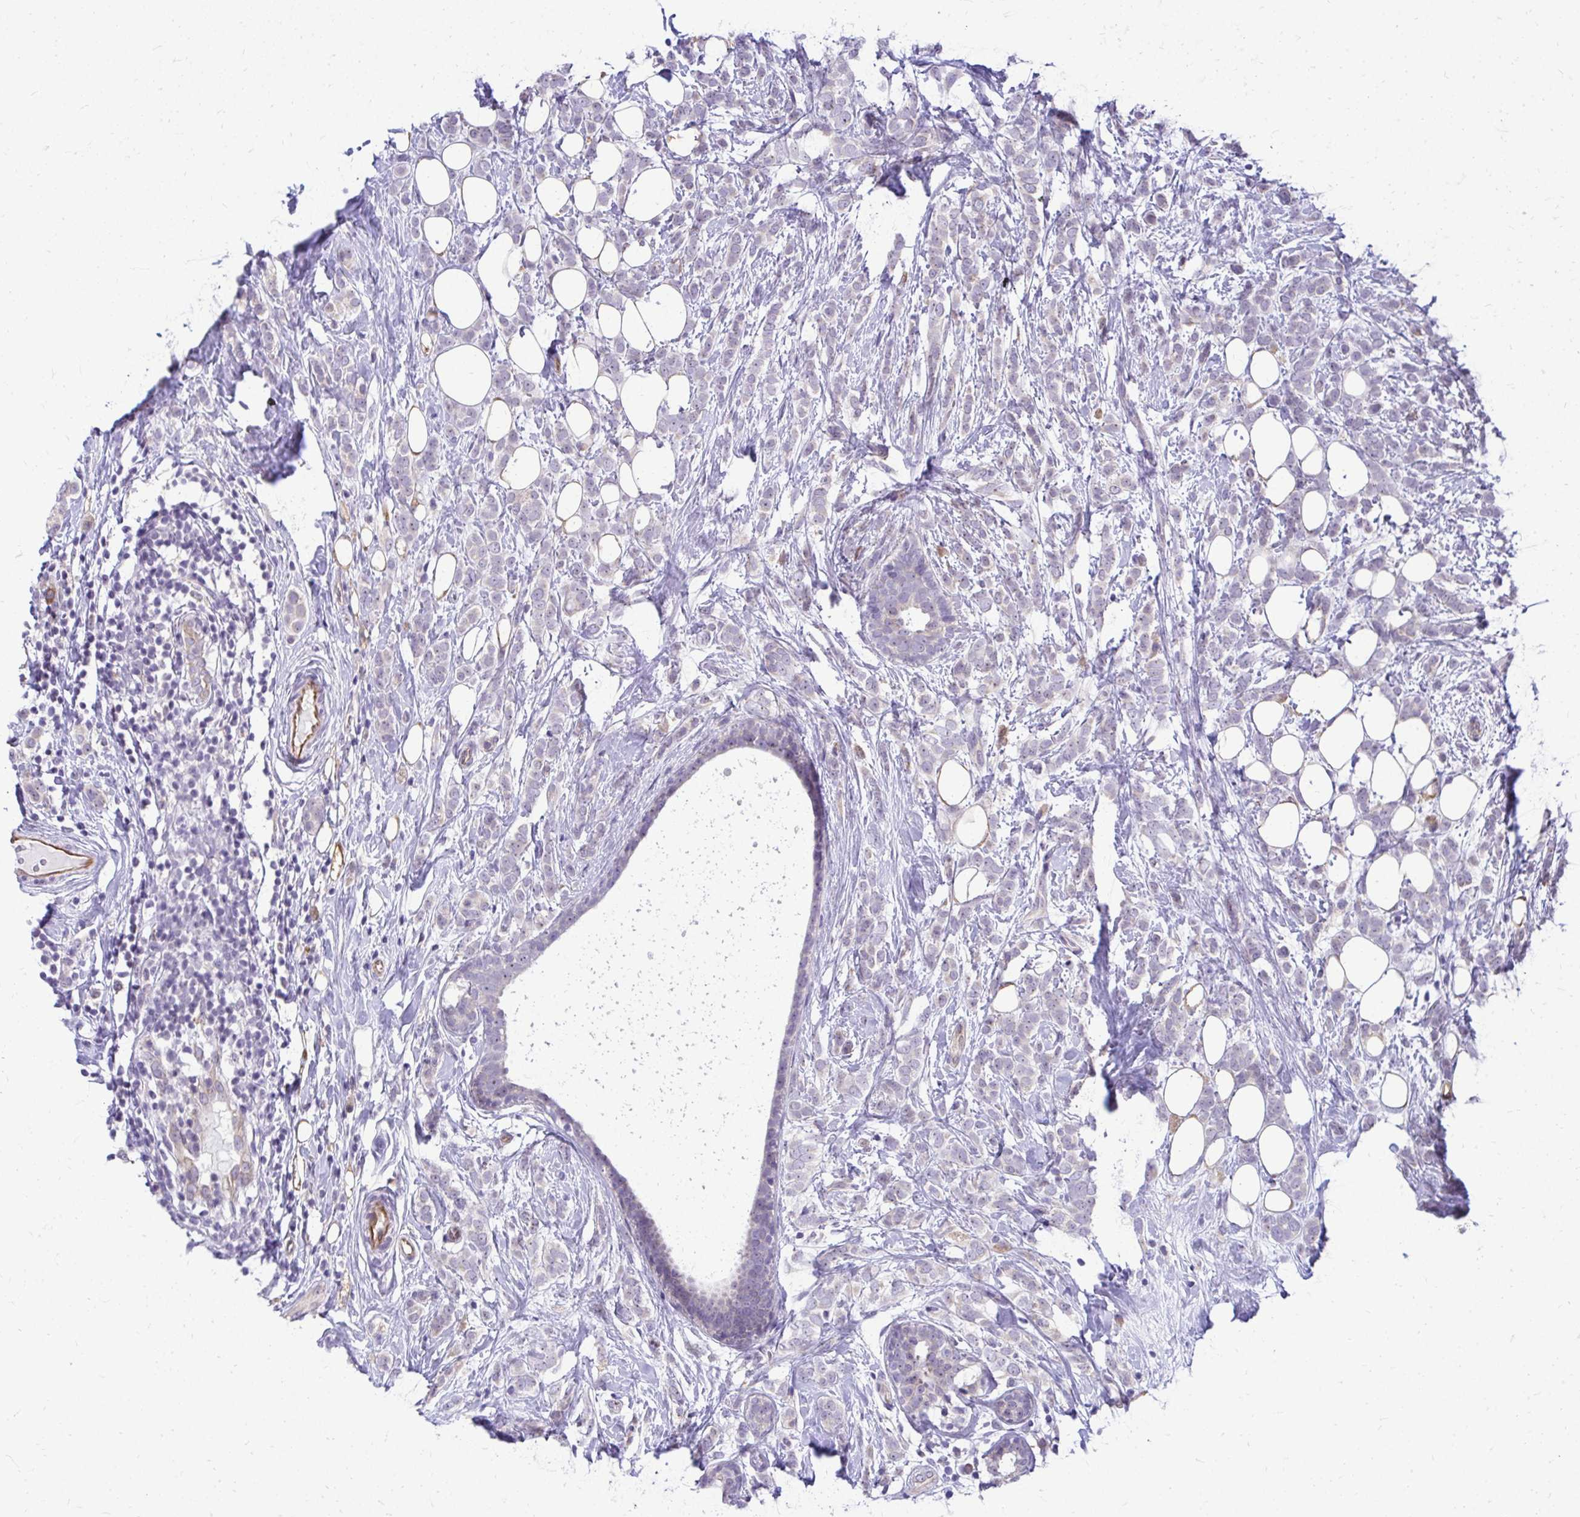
{"staining": {"intensity": "negative", "quantity": "none", "location": "none"}, "tissue": "breast cancer", "cell_type": "Tumor cells", "image_type": "cancer", "snomed": [{"axis": "morphology", "description": "Lobular carcinoma"}, {"axis": "topography", "description": "Breast"}], "caption": "Immunohistochemistry (IHC) image of breast lobular carcinoma stained for a protein (brown), which exhibits no expression in tumor cells.", "gene": "NIFK", "patient": {"sex": "female", "age": 49}}